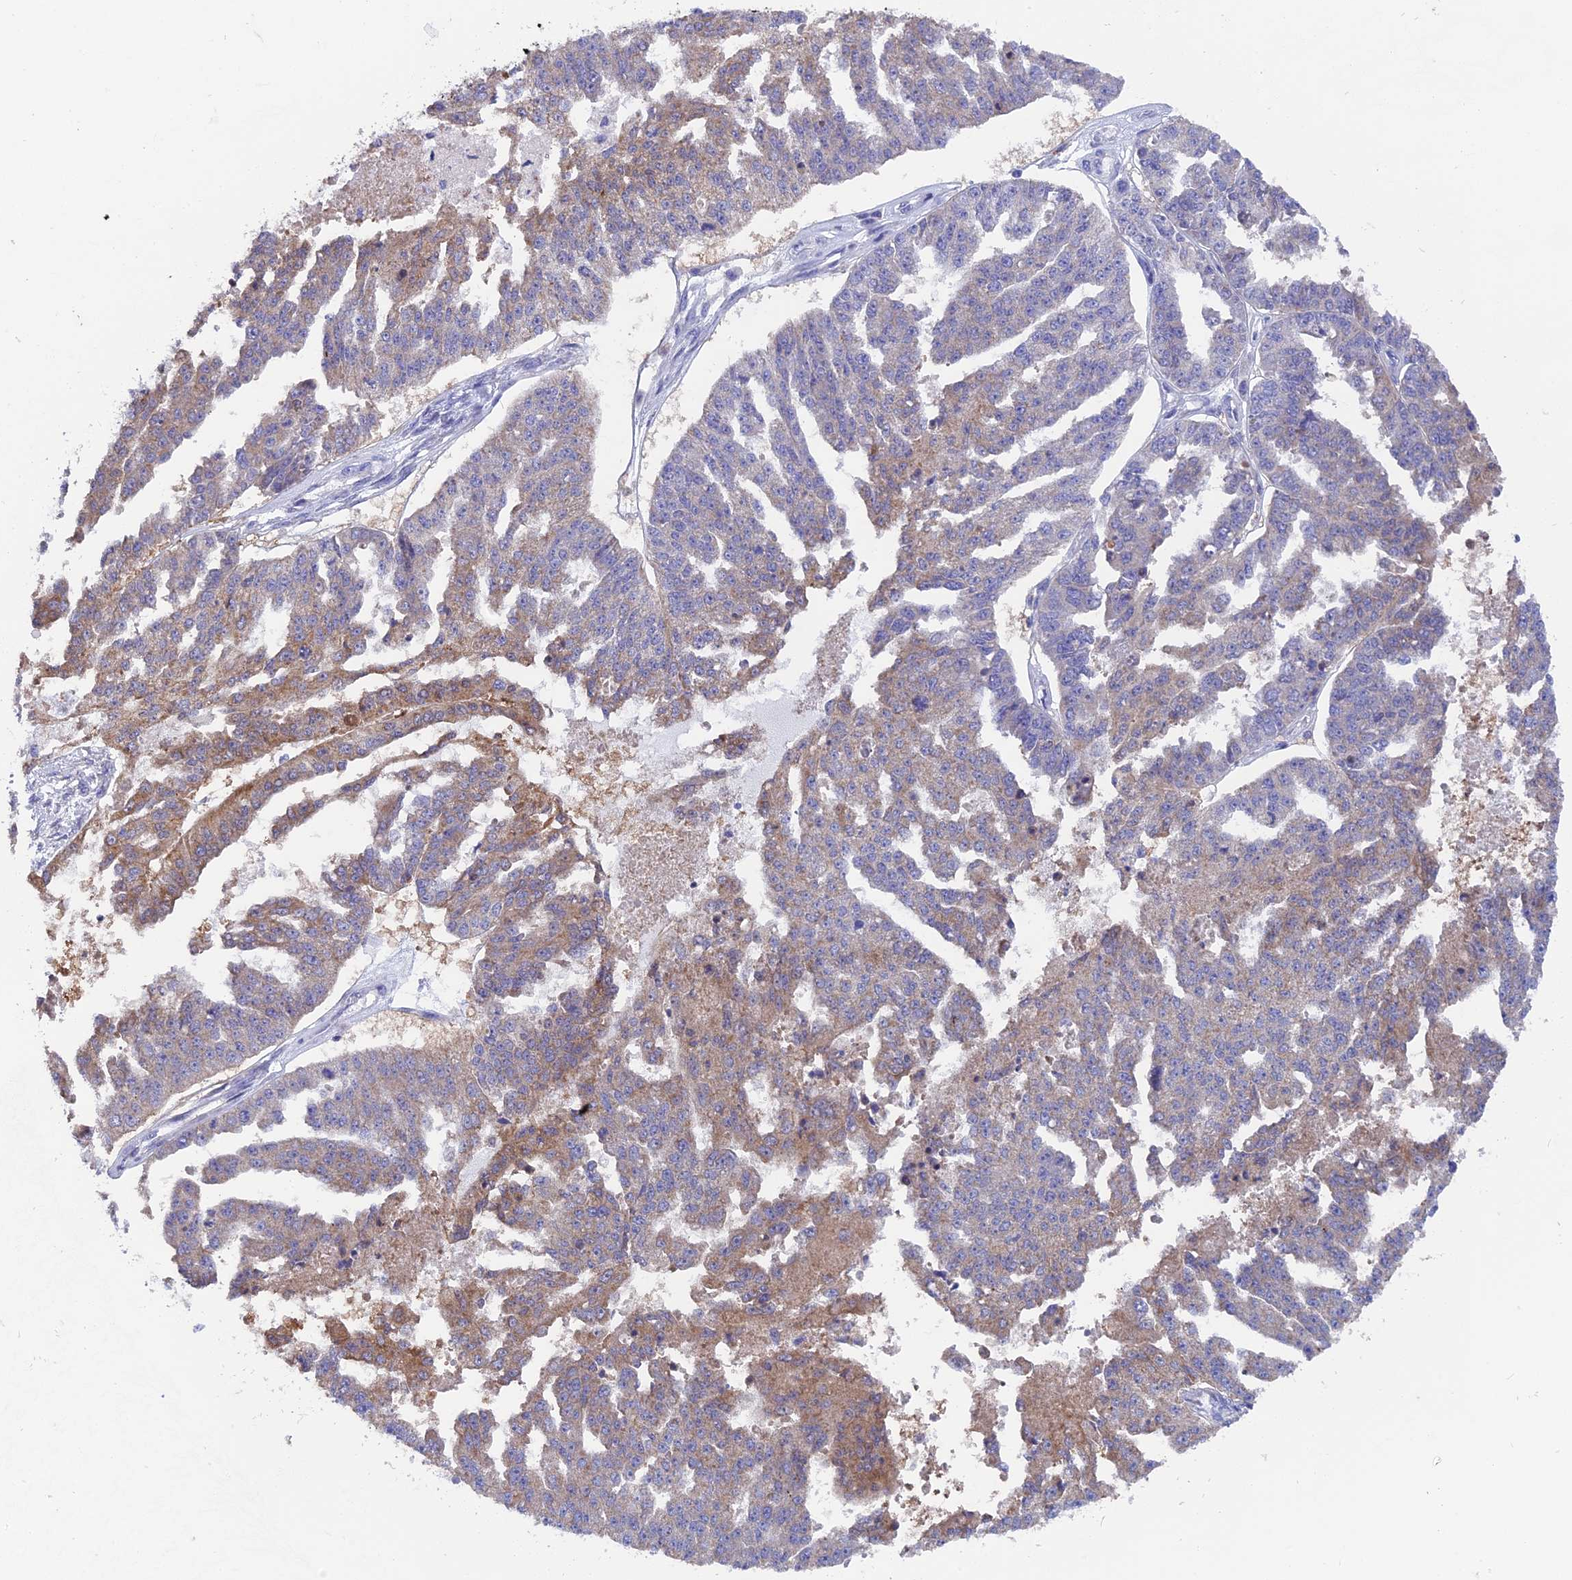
{"staining": {"intensity": "weak", "quantity": "25%-75%", "location": "cytoplasmic/membranous"}, "tissue": "ovarian cancer", "cell_type": "Tumor cells", "image_type": "cancer", "snomed": [{"axis": "morphology", "description": "Cystadenocarcinoma, serous, NOS"}, {"axis": "topography", "description": "Ovary"}], "caption": "Immunohistochemical staining of human serous cystadenocarcinoma (ovarian) displays weak cytoplasmic/membranous protein positivity in approximately 25%-75% of tumor cells.", "gene": "AK4", "patient": {"sex": "female", "age": 58}}